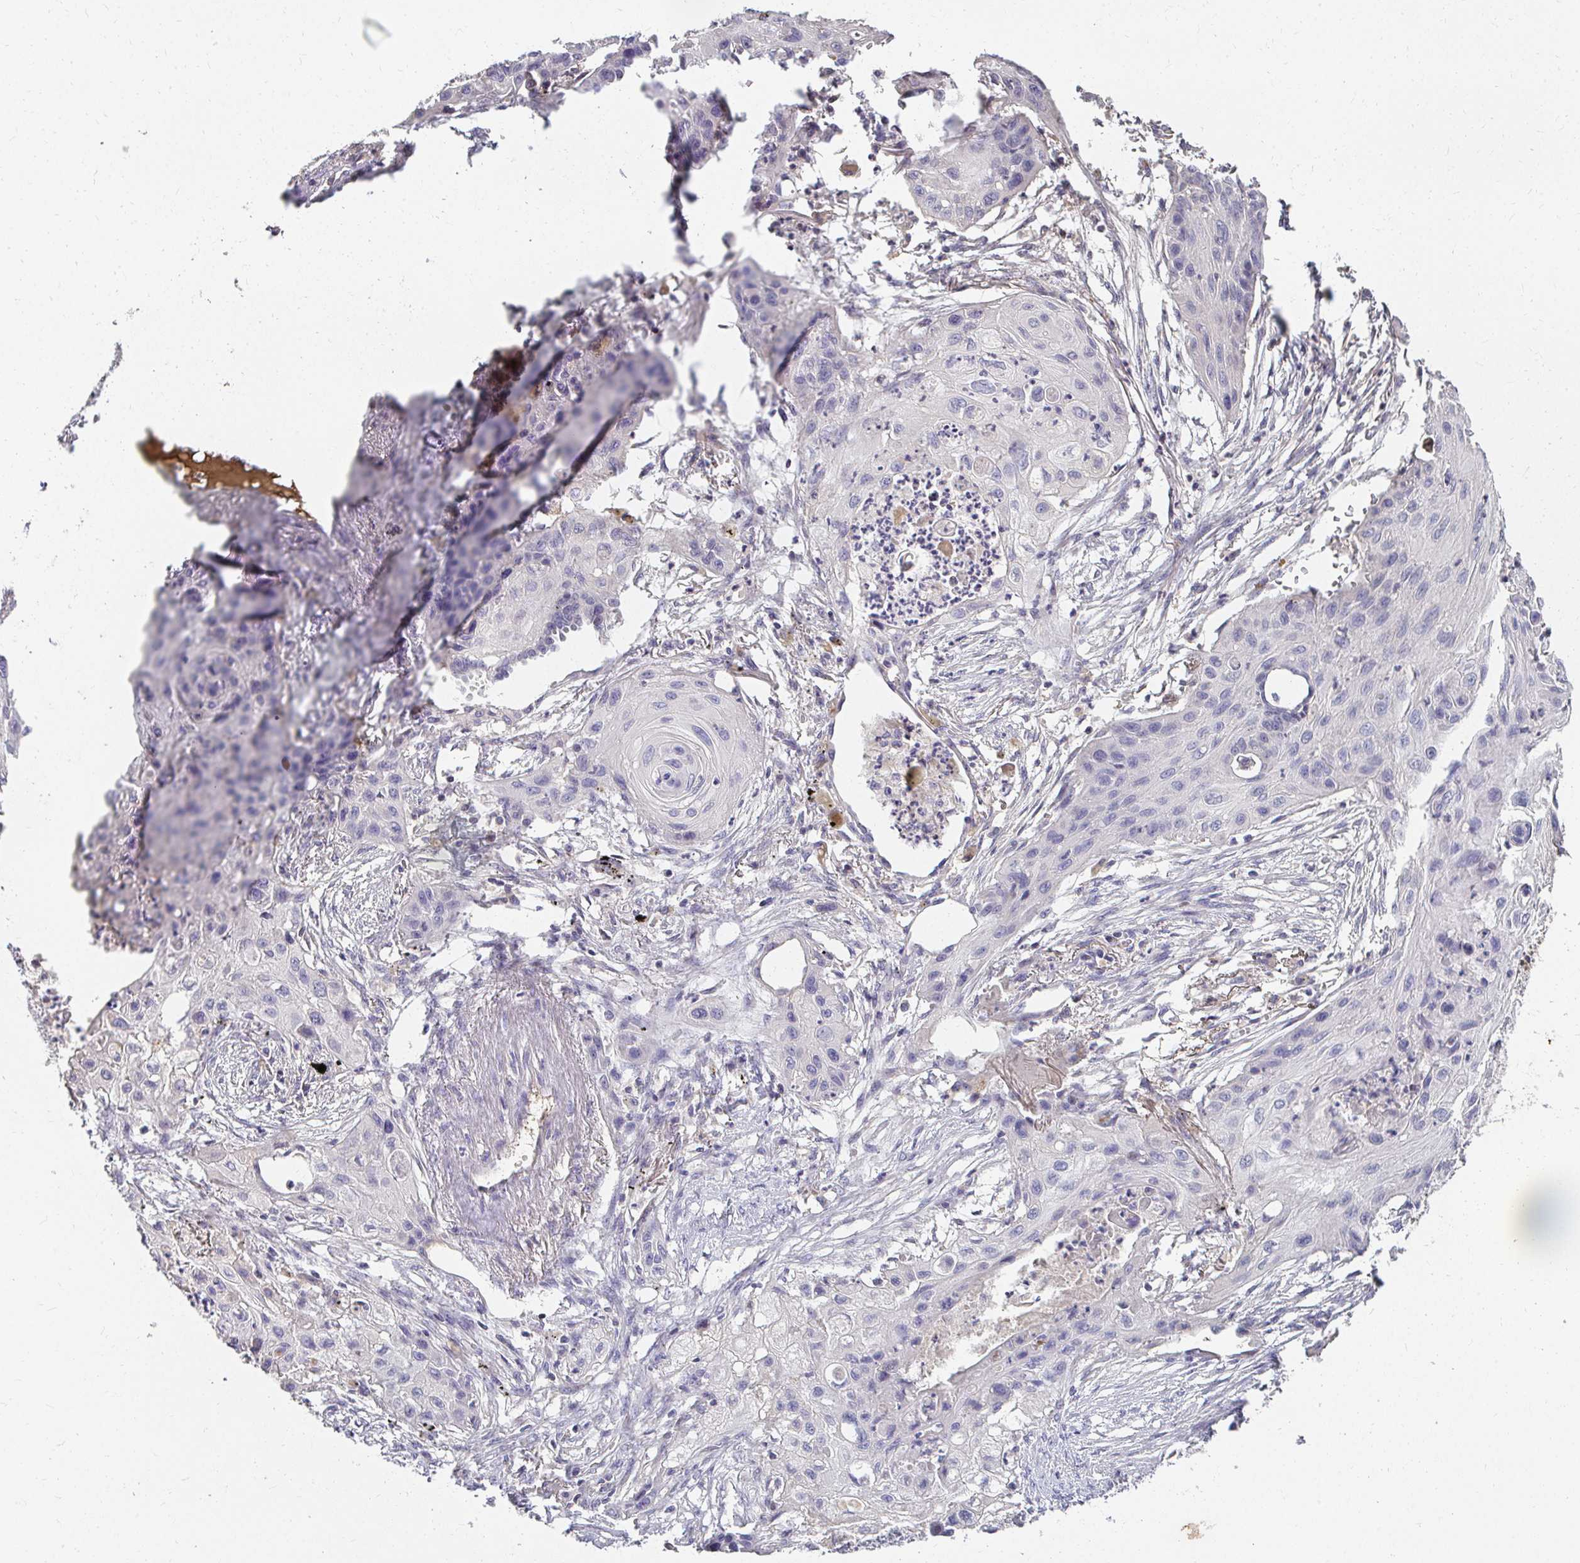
{"staining": {"intensity": "negative", "quantity": "none", "location": "none"}, "tissue": "lung cancer", "cell_type": "Tumor cells", "image_type": "cancer", "snomed": [{"axis": "morphology", "description": "Squamous cell carcinoma, NOS"}, {"axis": "topography", "description": "Lung"}], "caption": "Tumor cells are negative for protein expression in human lung squamous cell carcinoma. (Brightfield microscopy of DAB (3,3'-diaminobenzidine) immunohistochemistry (IHC) at high magnification).", "gene": "LOXL4", "patient": {"sex": "male", "age": 71}}